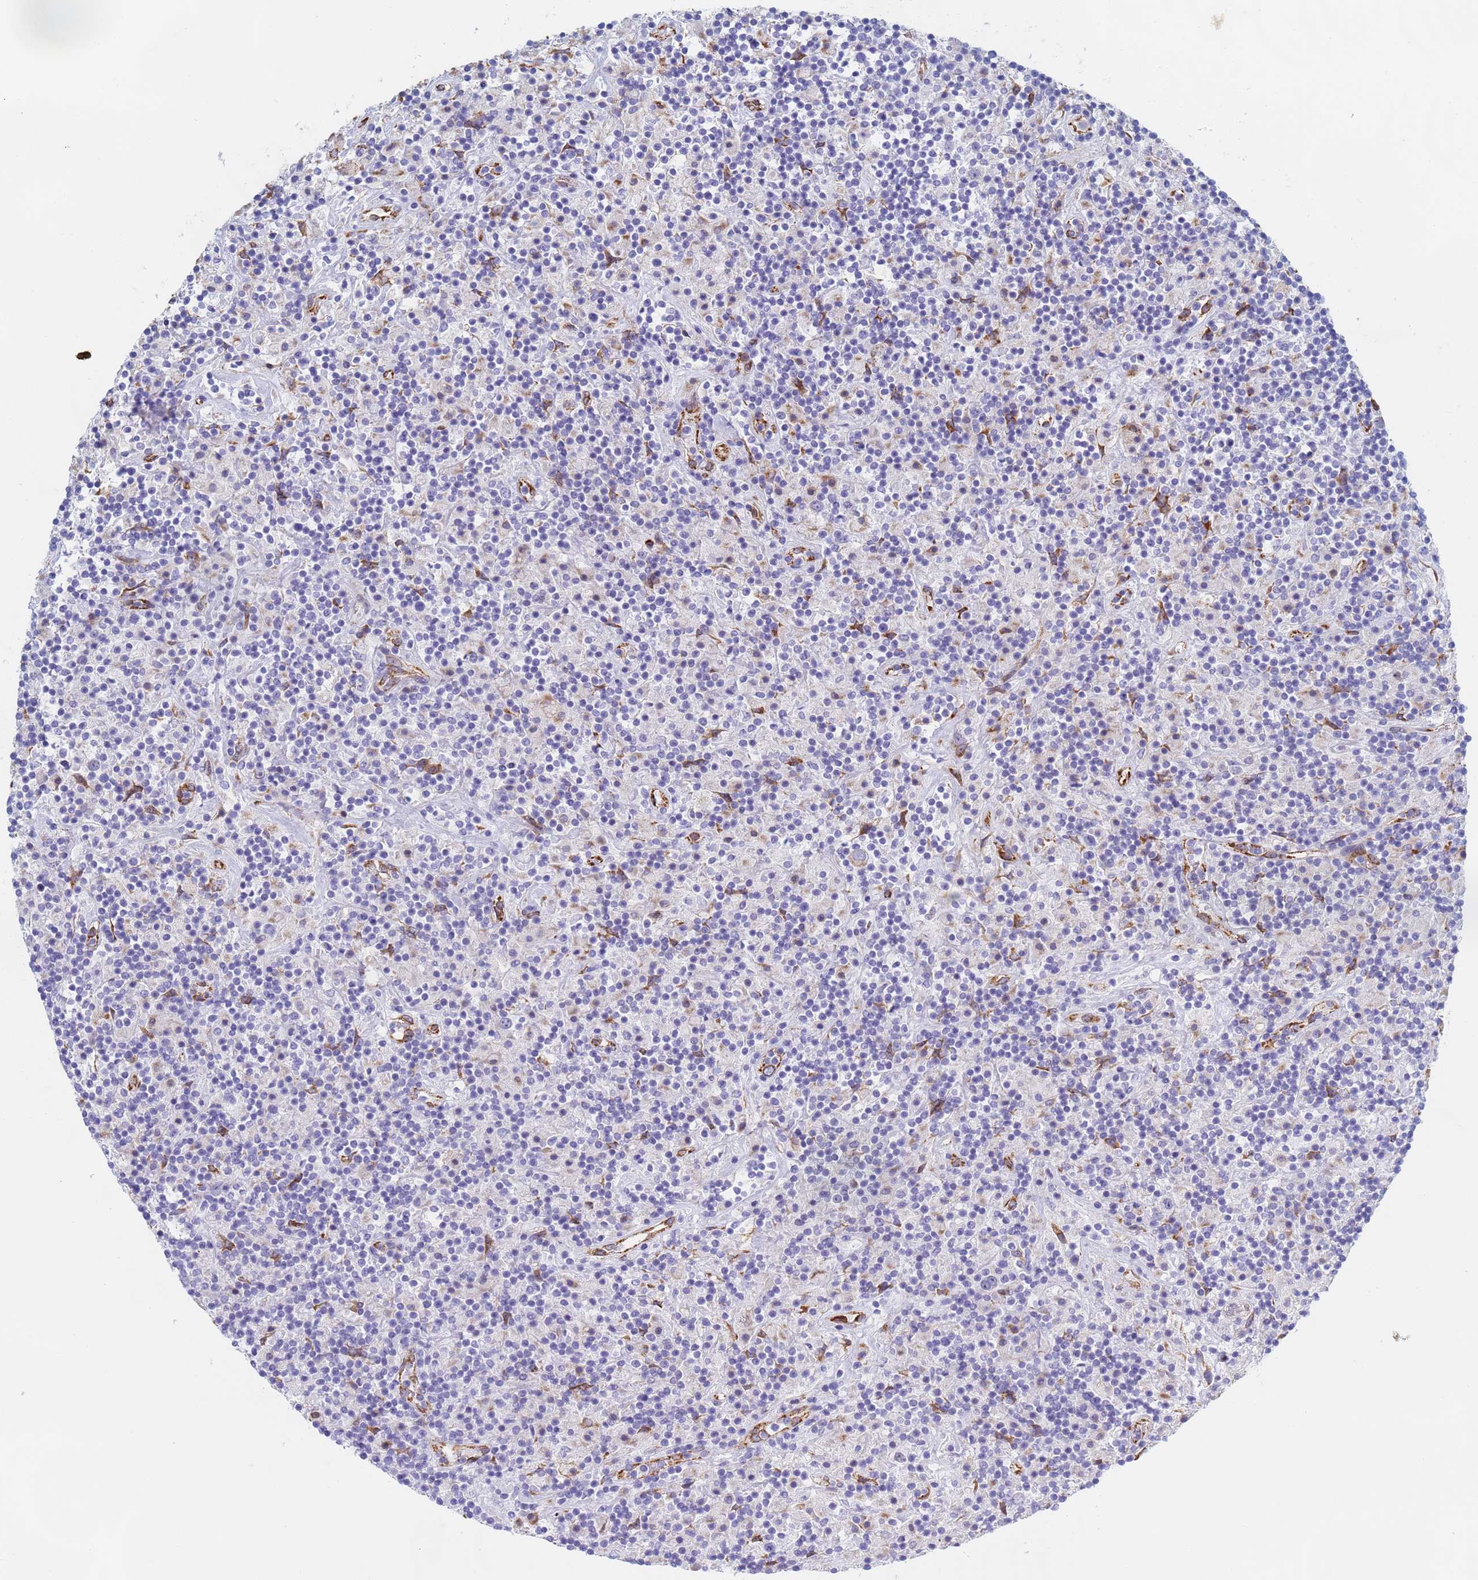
{"staining": {"intensity": "negative", "quantity": "none", "location": "none"}, "tissue": "lymphoma", "cell_type": "Tumor cells", "image_type": "cancer", "snomed": [{"axis": "morphology", "description": "Hodgkin's disease, NOS"}, {"axis": "topography", "description": "Lymph node"}], "caption": "The photomicrograph shows no significant expression in tumor cells of lymphoma.", "gene": "GDAP2", "patient": {"sex": "male", "age": 70}}